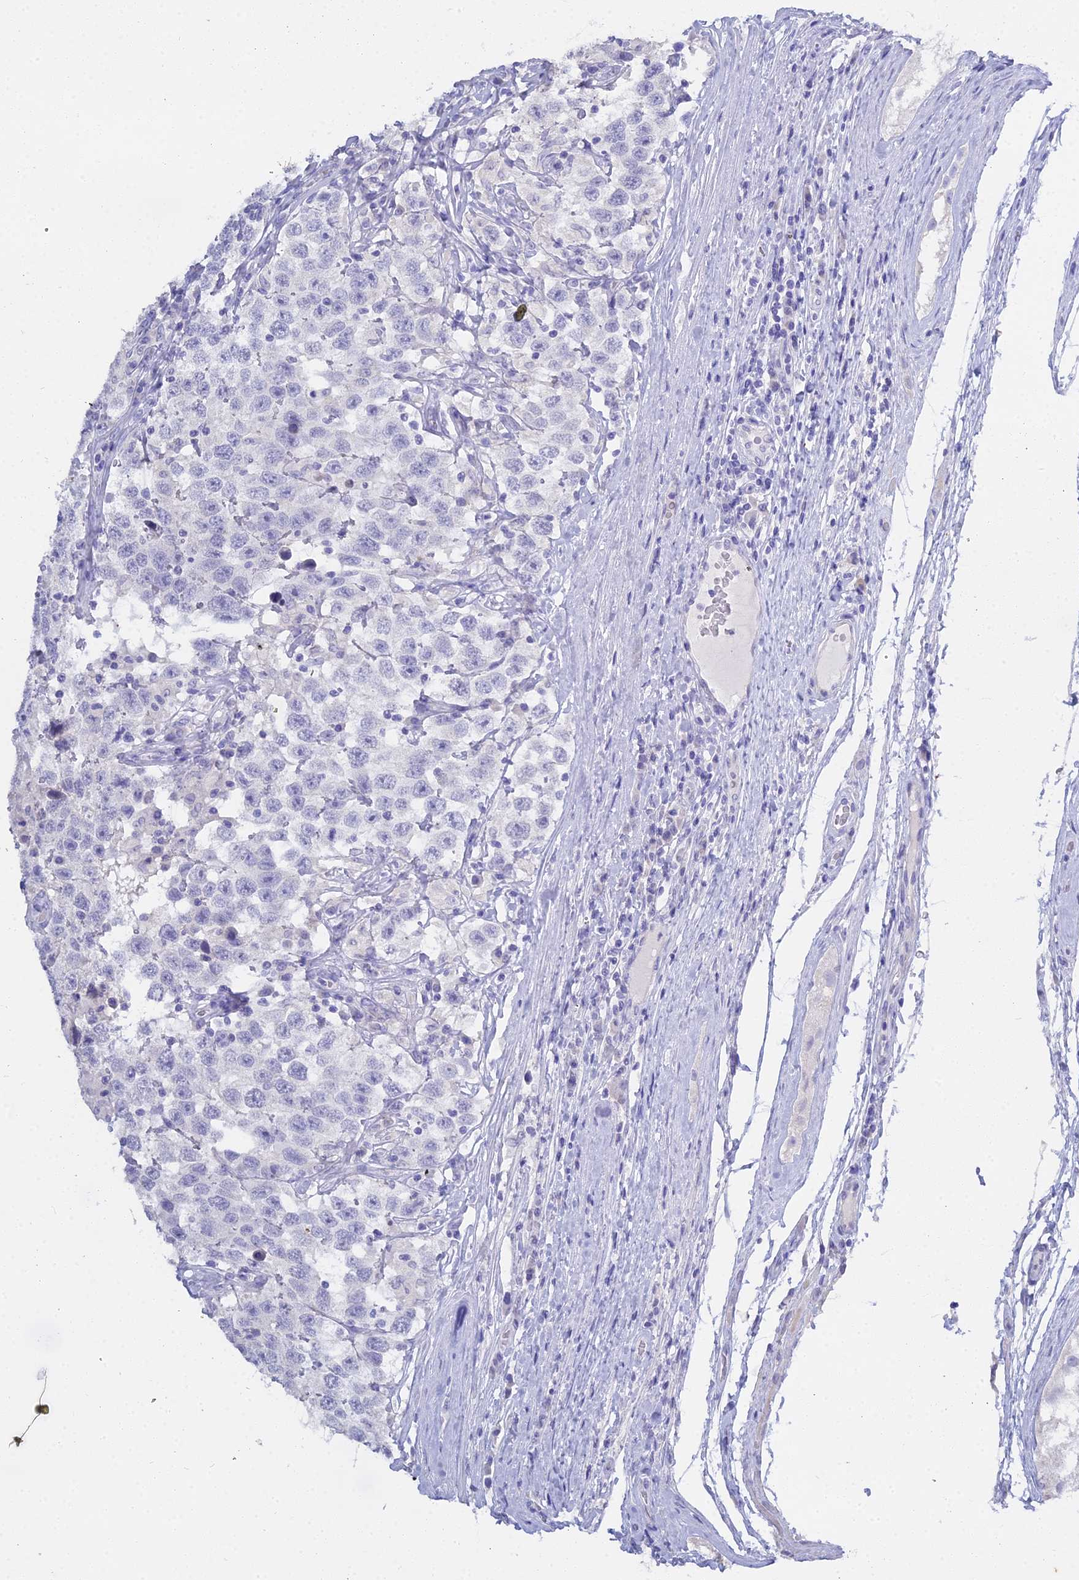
{"staining": {"intensity": "negative", "quantity": "none", "location": "none"}, "tissue": "testis cancer", "cell_type": "Tumor cells", "image_type": "cancer", "snomed": [{"axis": "morphology", "description": "Seminoma, NOS"}, {"axis": "topography", "description": "Testis"}], "caption": "A micrograph of seminoma (testis) stained for a protein shows no brown staining in tumor cells.", "gene": "S100A7", "patient": {"sex": "male", "age": 41}}